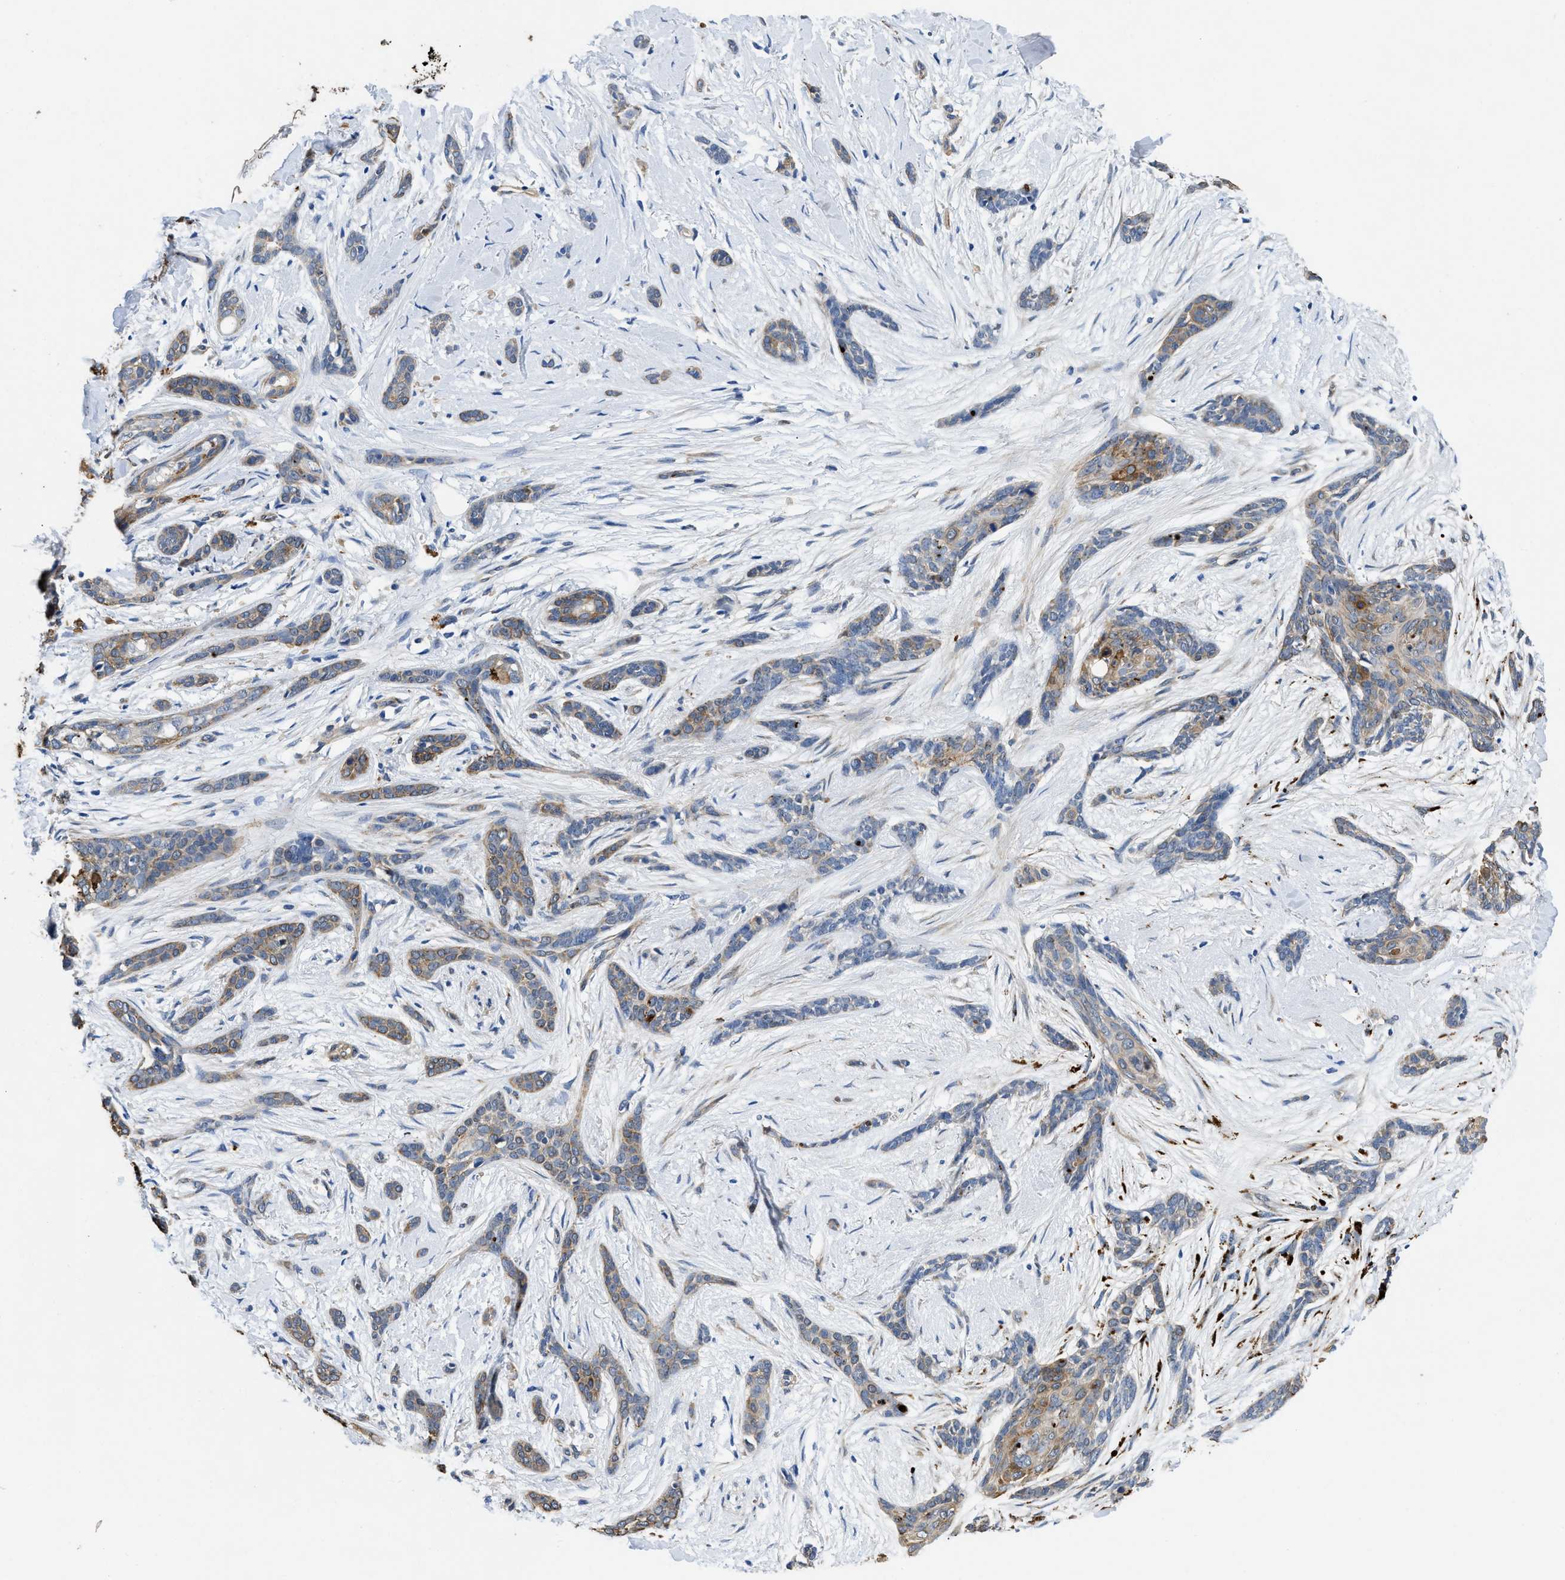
{"staining": {"intensity": "moderate", "quantity": "25%-75%", "location": "cytoplasmic/membranous"}, "tissue": "skin cancer", "cell_type": "Tumor cells", "image_type": "cancer", "snomed": [{"axis": "morphology", "description": "Basal cell carcinoma"}, {"axis": "morphology", "description": "Adnexal tumor, benign"}, {"axis": "topography", "description": "Skin"}], "caption": "Tumor cells reveal medium levels of moderate cytoplasmic/membranous staining in approximately 25%-75% of cells in human skin cancer.", "gene": "RAPH1", "patient": {"sex": "female", "age": 42}}